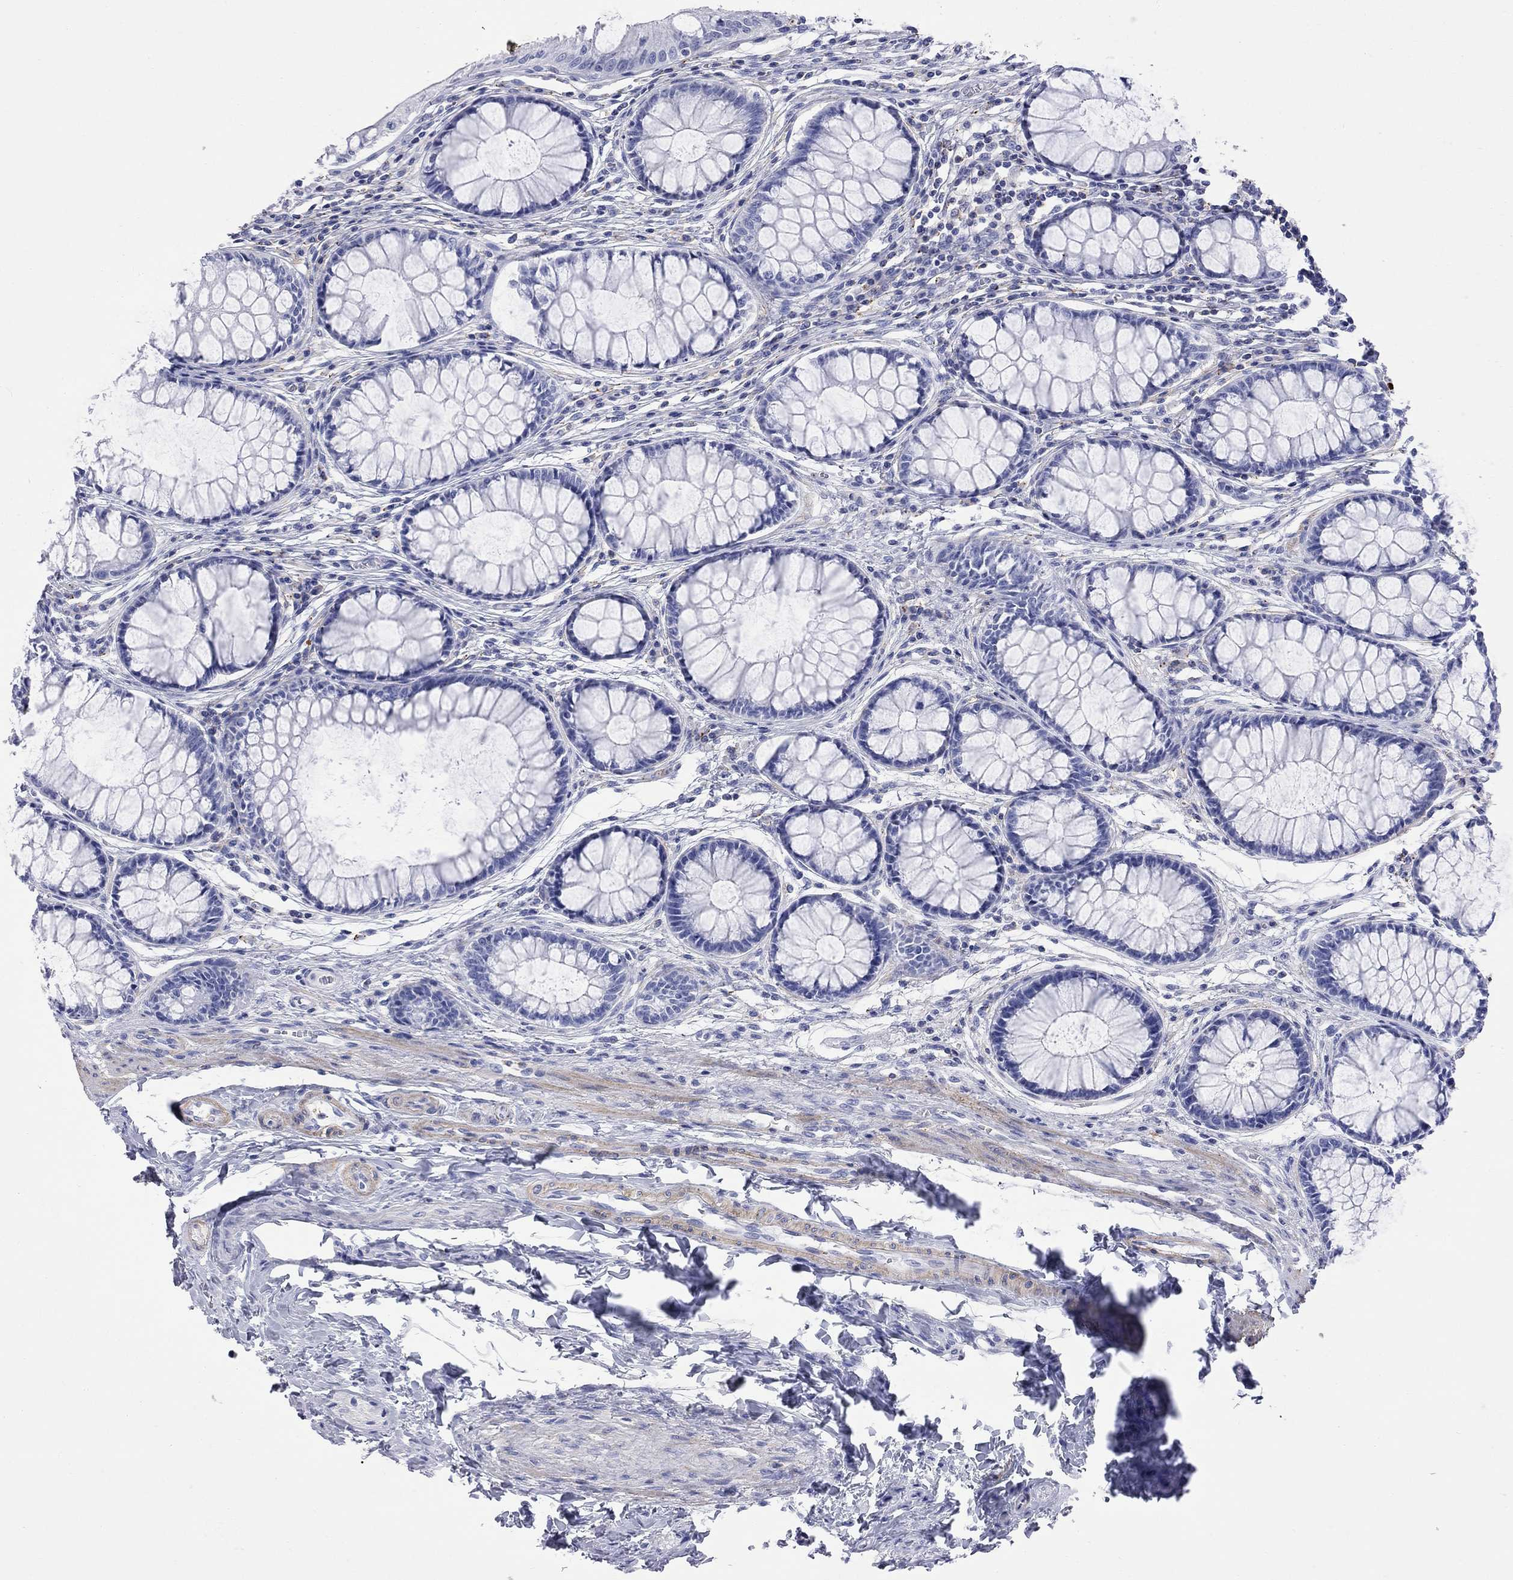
{"staining": {"intensity": "negative", "quantity": "none", "location": "none"}, "tissue": "colon", "cell_type": "Endothelial cells", "image_type": "normal", "snomed": [{"axis": "morphology", "description": "Normal tissue, NOS"}, {"axis": "topography", "description": "Colon"}], "caption": "Histopathology image shows no significant protein expression in endothelial cells of benign colon. The staining is performed using DAB brown chromogen with nuclei counter-stained in using hematoxylin.", "gene": "S100A3", "patient": {"sex": "female", "age": 65}}